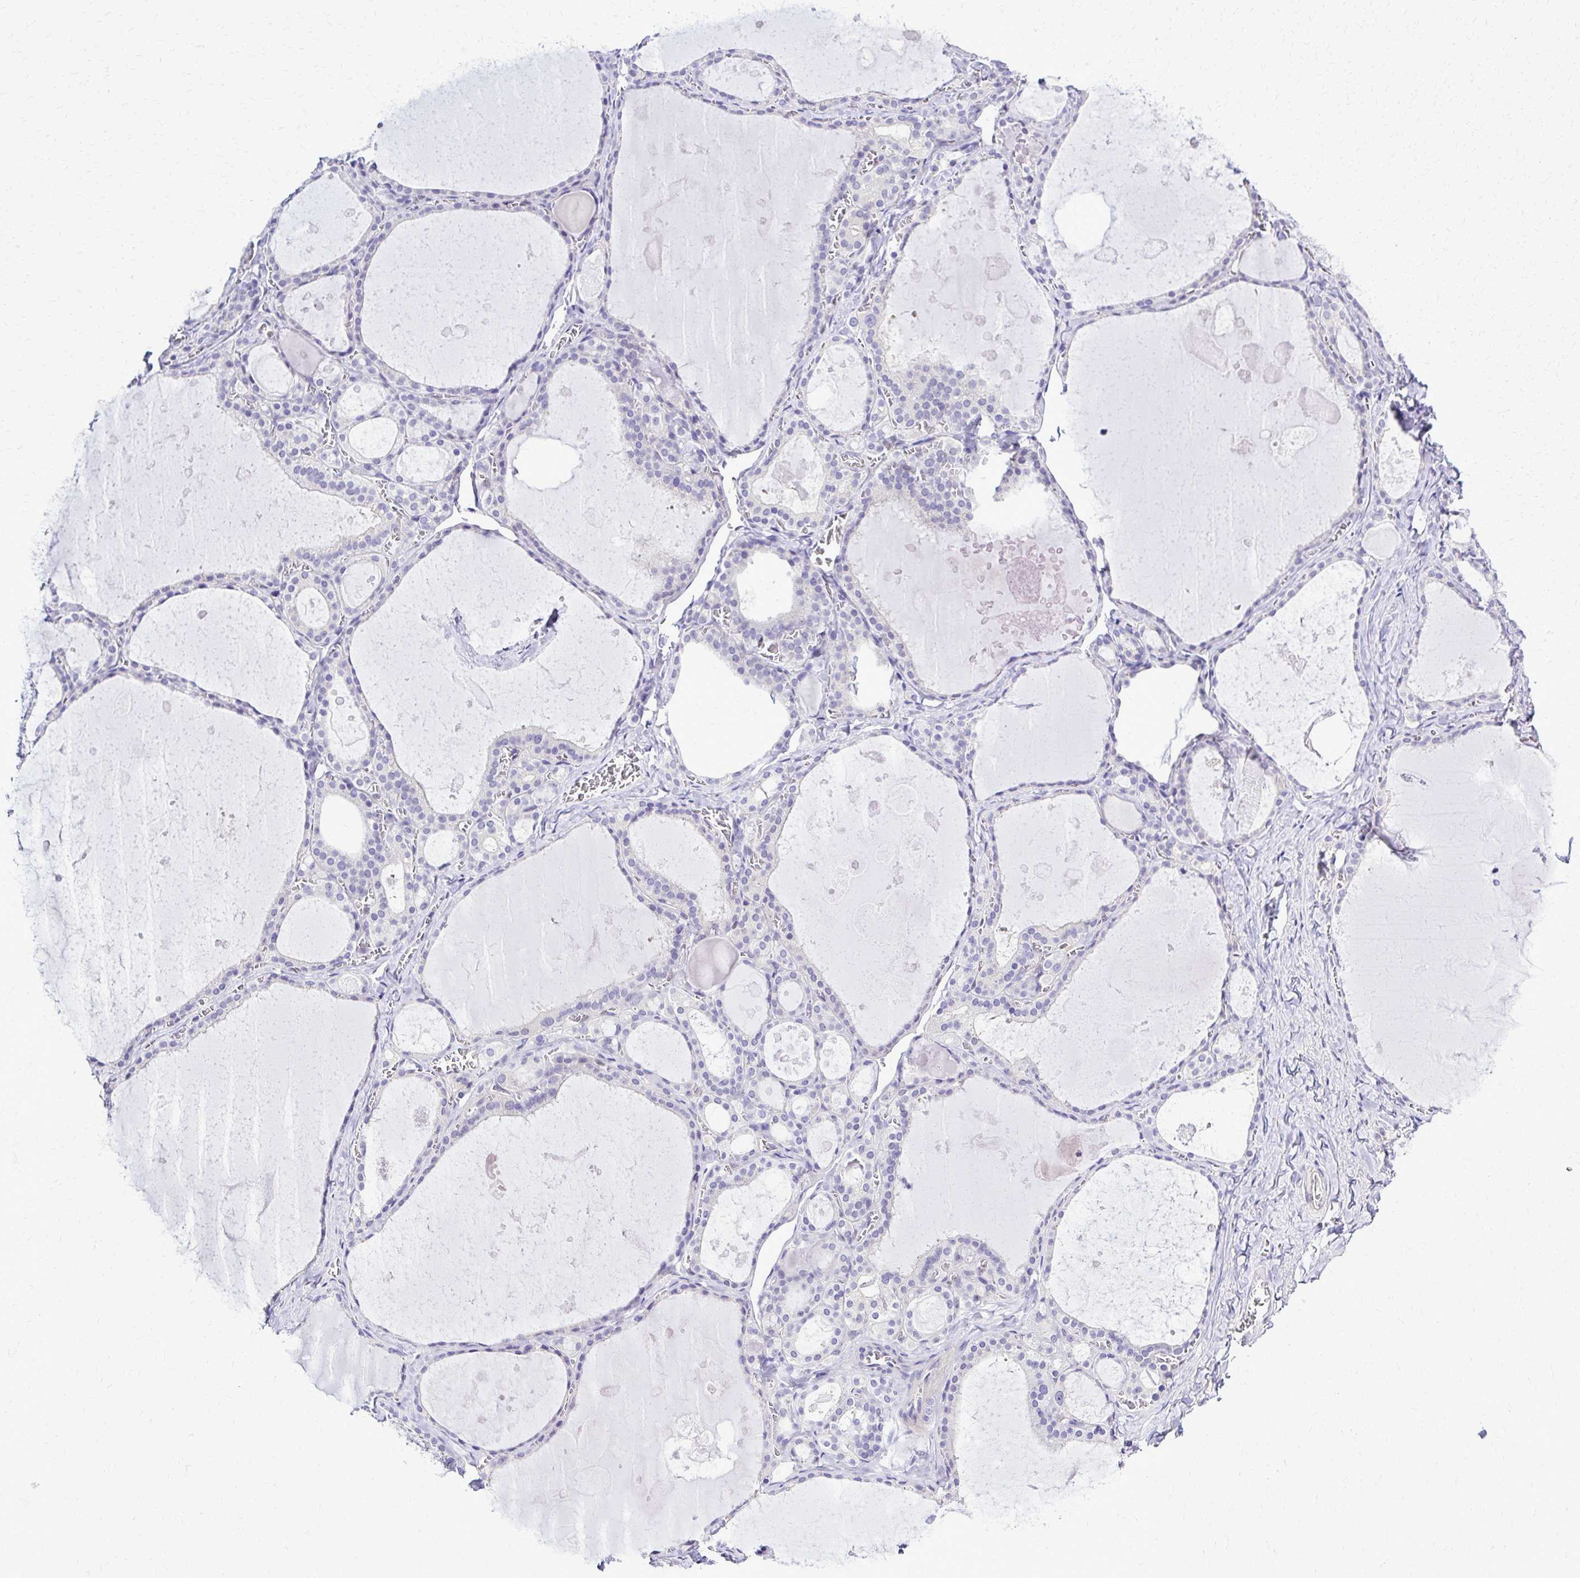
{"staining": {"intensity": "negative", "quantity": "none", "location": "none"}, "tissue": "thyroid gland", "cell_type": "Glandular cells", "image_type": "normal", "snomed": [{"axis": "morphology", "description": "Normal tissue, NOS"}, {"axis": "topography", "description": "Thyroid gland"}], "caption": "There is no significant staining in glandular cells of thyroid gland. (Immunohistochemistry, brightfield microscopy, high magnification).", "gene": "RASL11B", "patient": {"sex": "male", "age": 56}}